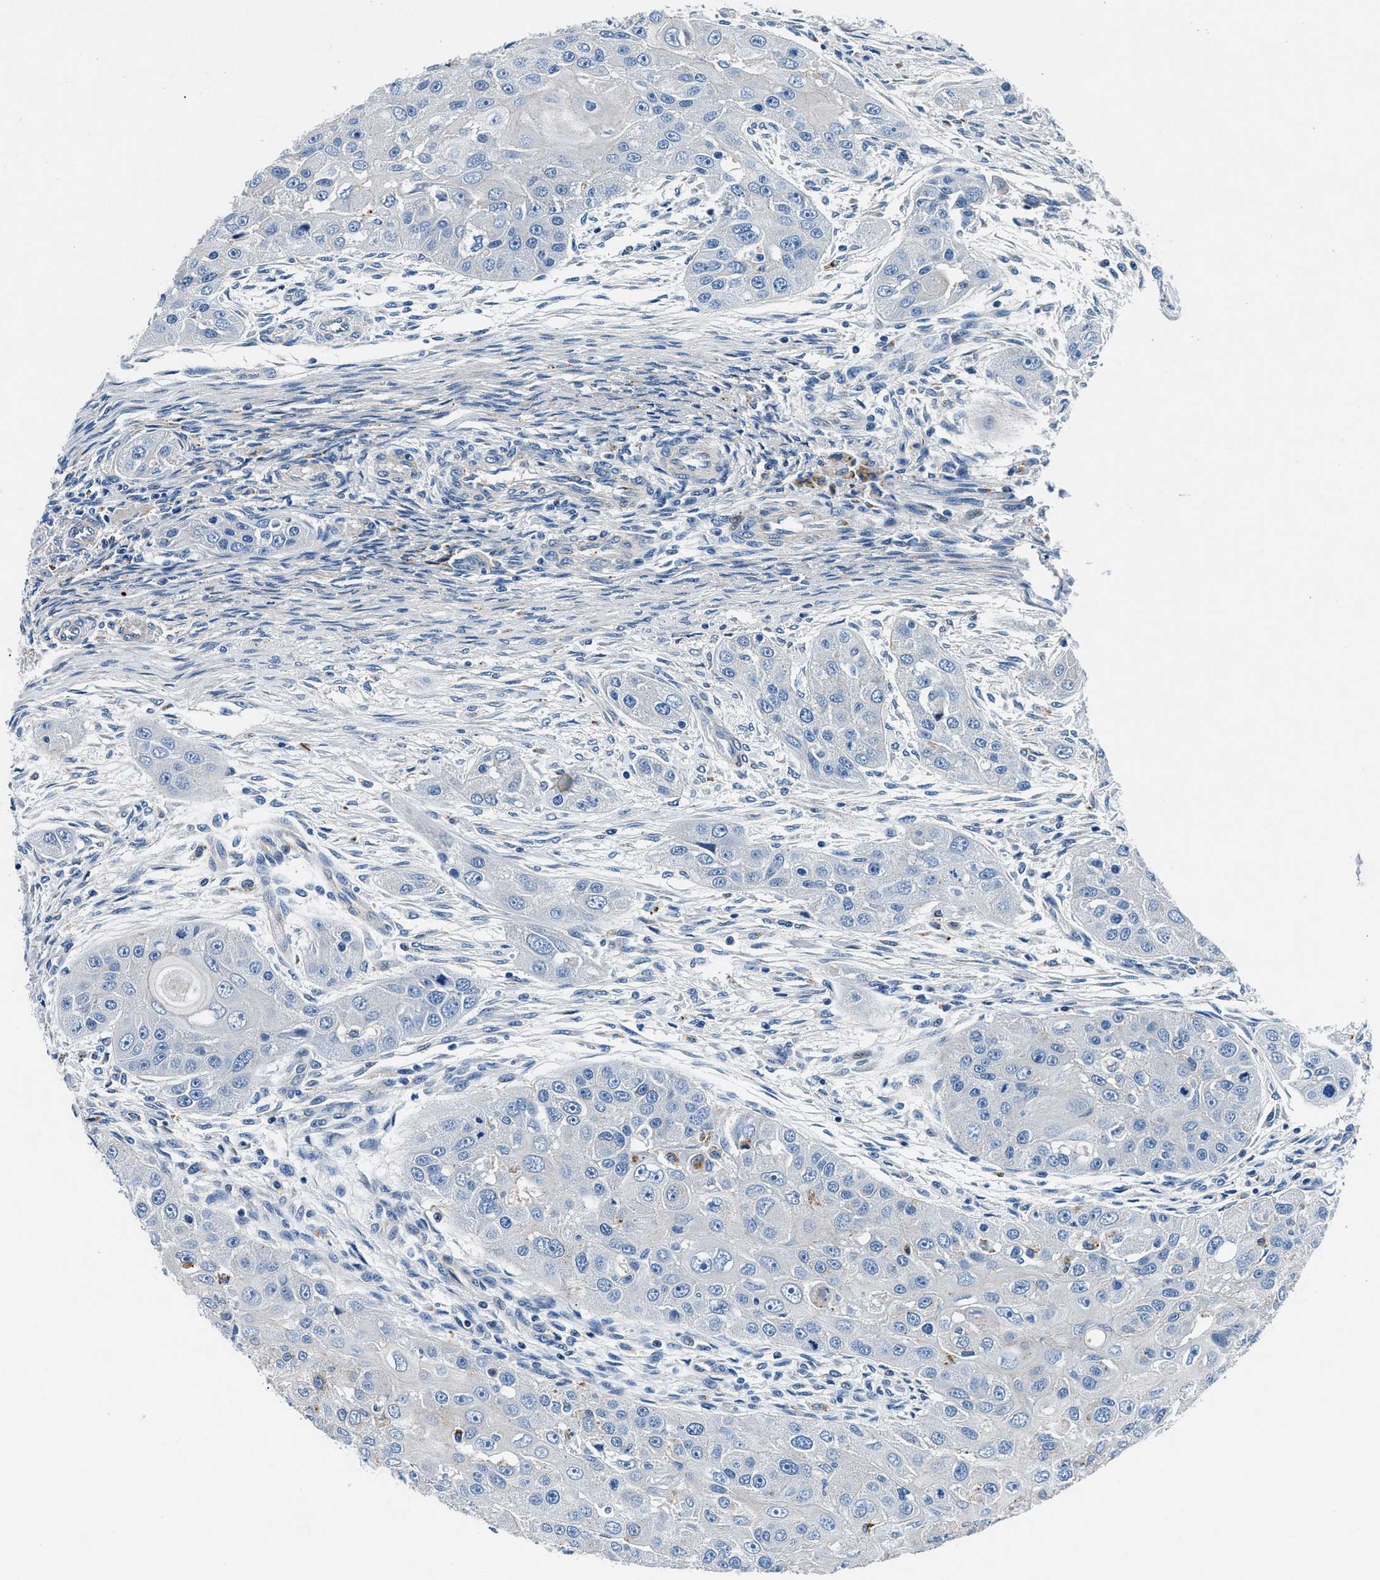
{"staining": {"intensity": "negative", "quantity": "none", "location": "none"}, "tissue": "head and neck cancer", "cell_type": "Tumor cells", "image_type": "cancer", "snomed": [{"axis": "morphology", "description": "Normal tissue, NOS"}, {"axis": "morphology", "description": "Squamous cell carcinoma, NOS"}, {"axis": "topography", "description": "Skeletal muscle"}, {"axis": "topography", "description": "Head-Neck"}], "caption": "DAB (3,3'-diaminobenzidine) immunohistochemical staining of human head and neck squamous cell carcinoma demonstrates no significant positivity in tumor cells. (DAB immunohistochemistry visualized using brightfield microscopy, high magnification).", "gene": "DAG1", "patient": {"sex": "male", "age": 51}}